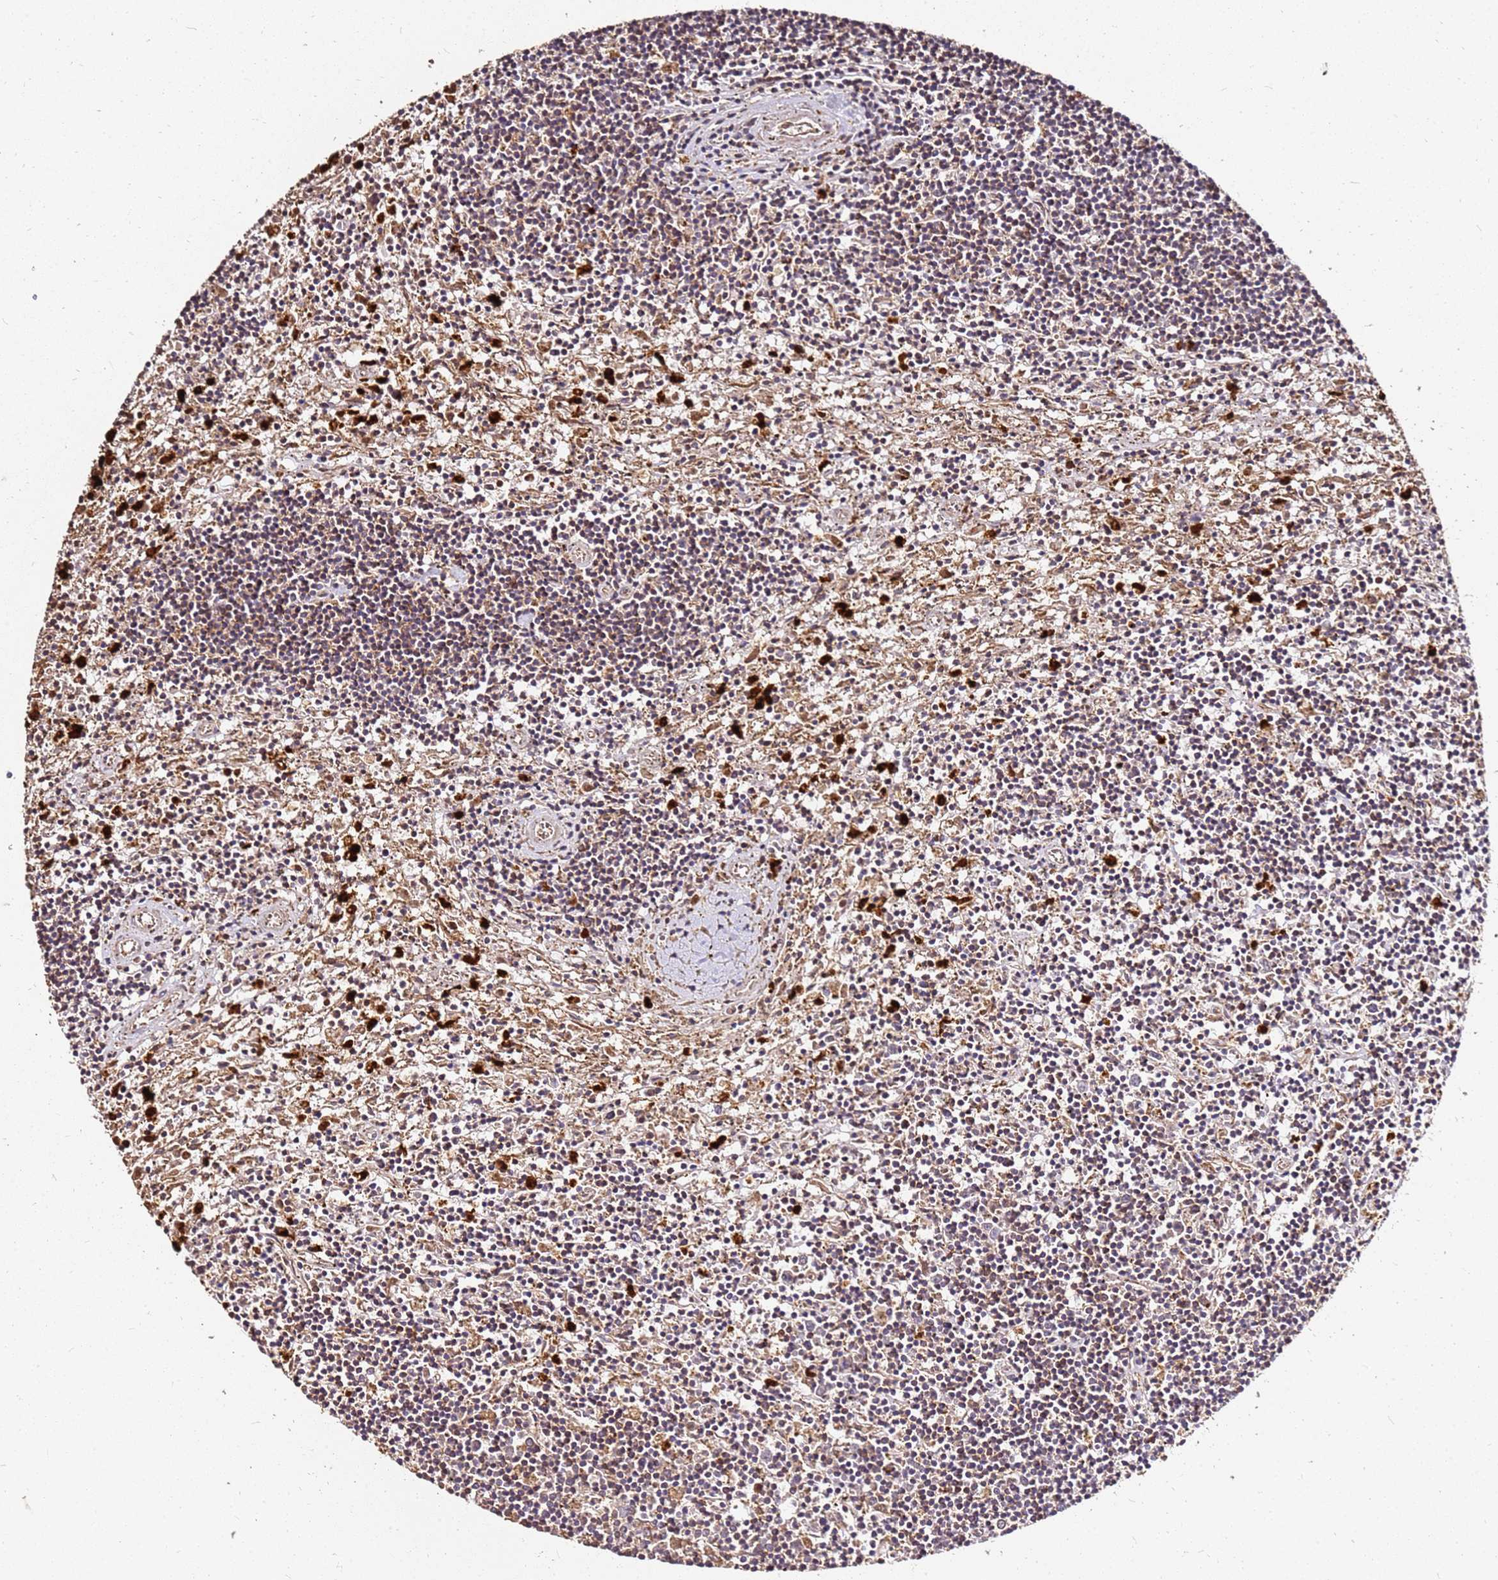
{"staining": {"intensity": "weak", "quantity": "<25%", "location": "cytoplasmic/membranous"}, "tissue": "lymphoma", "cell_type": "Tumor cells", "image_type": "cancer", "snomed": [{"axis": "morphology", "description": "Malignant lymphoma, non-Hodgkin's type, Low grade"}, {"axis": "topography", "description": "Spleen"}], "caption": "The image shows no staining of tumor cells in malignant lymphoma, non-Hodgkin's type (low-grade).", "gene": "DVL3", "patient": {"sex": "male", "age": 76}}